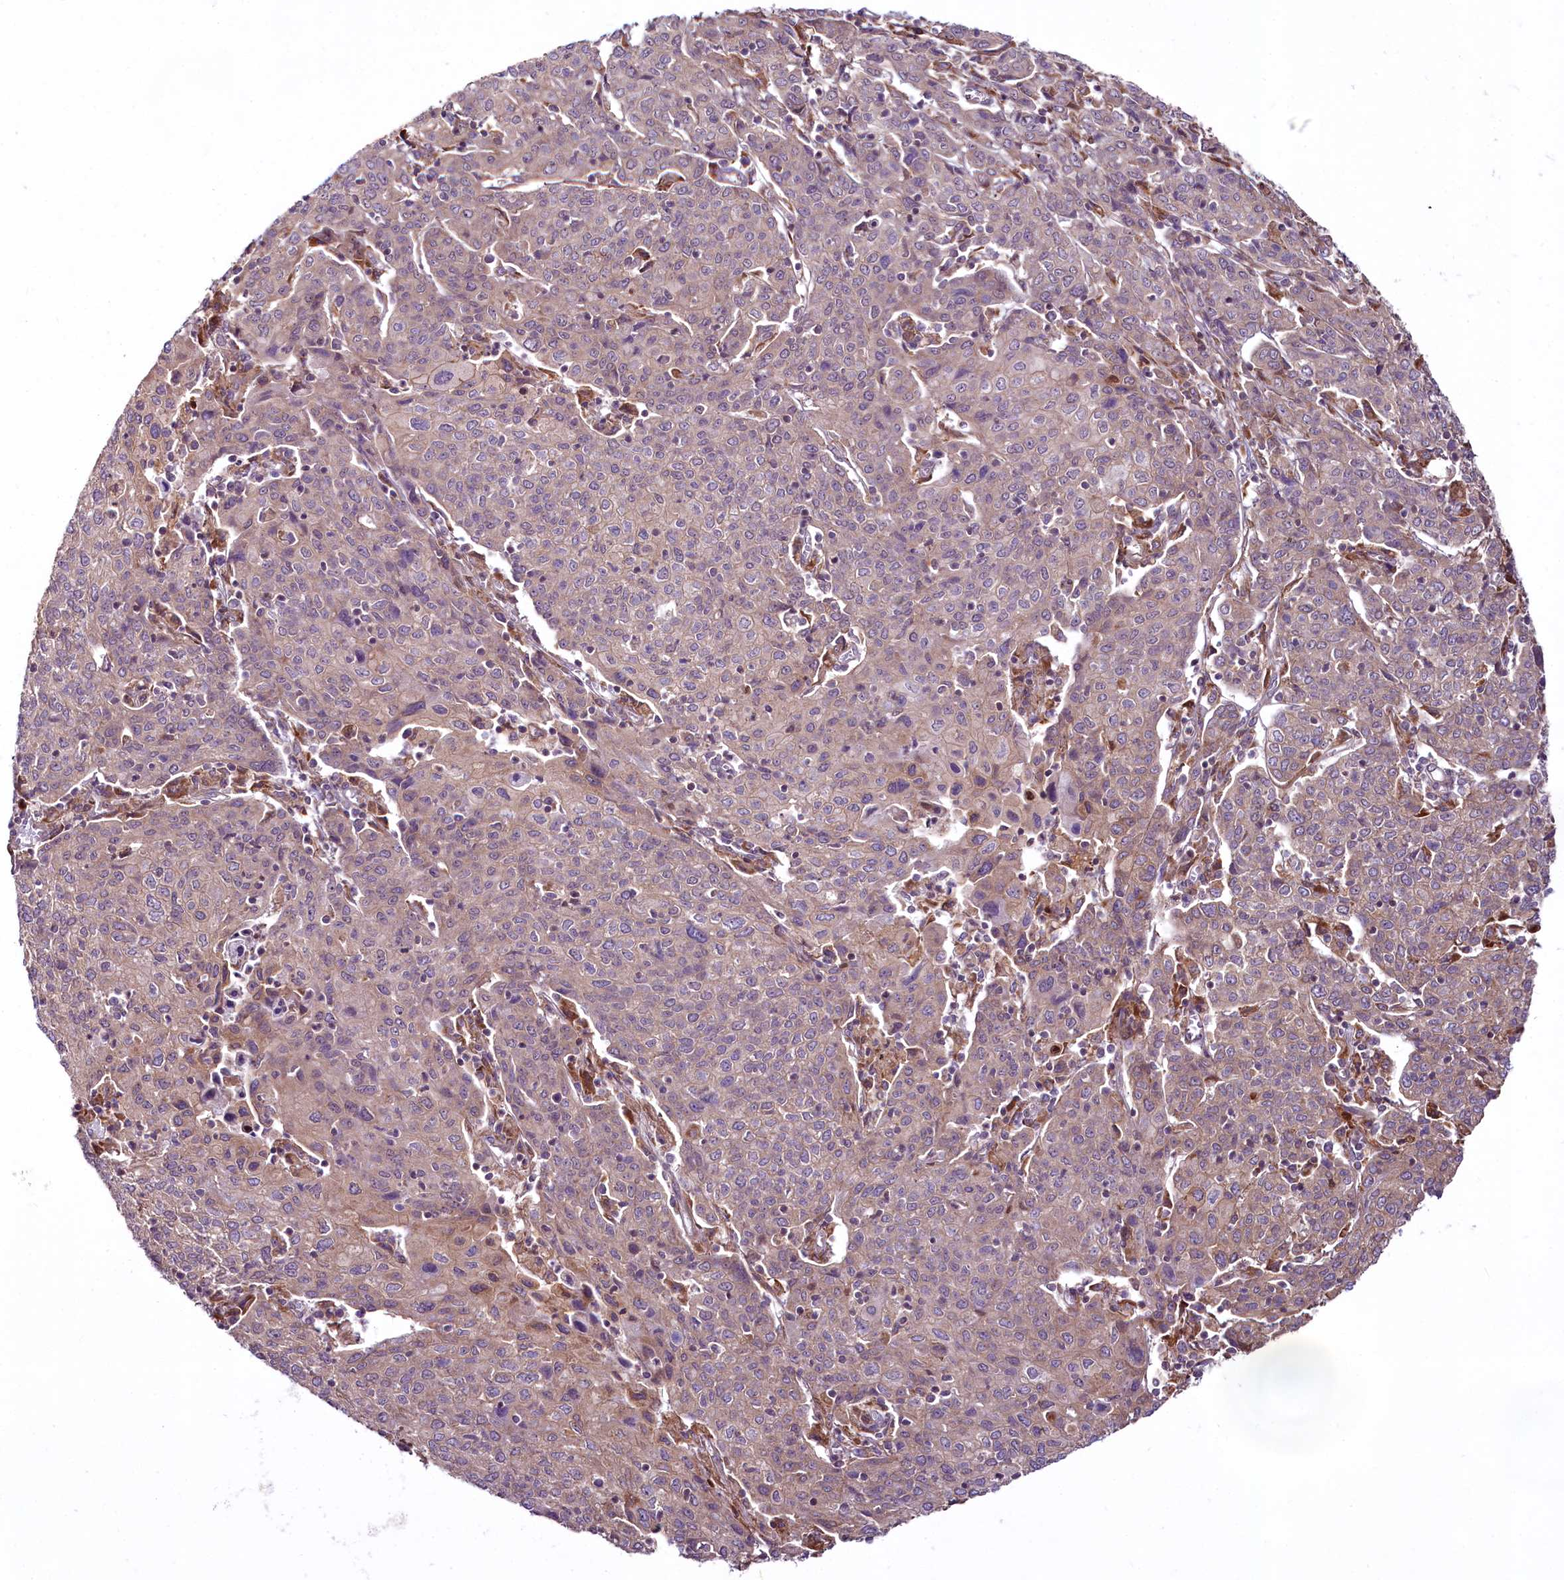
{"staining": {"intensity": "weak", "quantity": "25%-75%", "location": "cytoplasmic/membranous"}, "tissue": "cervical cancer", "cell_type": "Tumor cells", "image_type": "cancer", "snomed": [{"axis": "morphology", "description": "Squamous cell carcinoma, NOS"}, {"axis": "topography", "description": "Cervix"}], "caption": "An image showing weak cytoplasmic/membranous positivity in approximately 25%-75% of tumor cells in cervical squamous cell carcinoma, as visualized by brown immunohistochemical staining.", "gene": "RSBN1", "patient": {"sex": "female", "age": 67}}